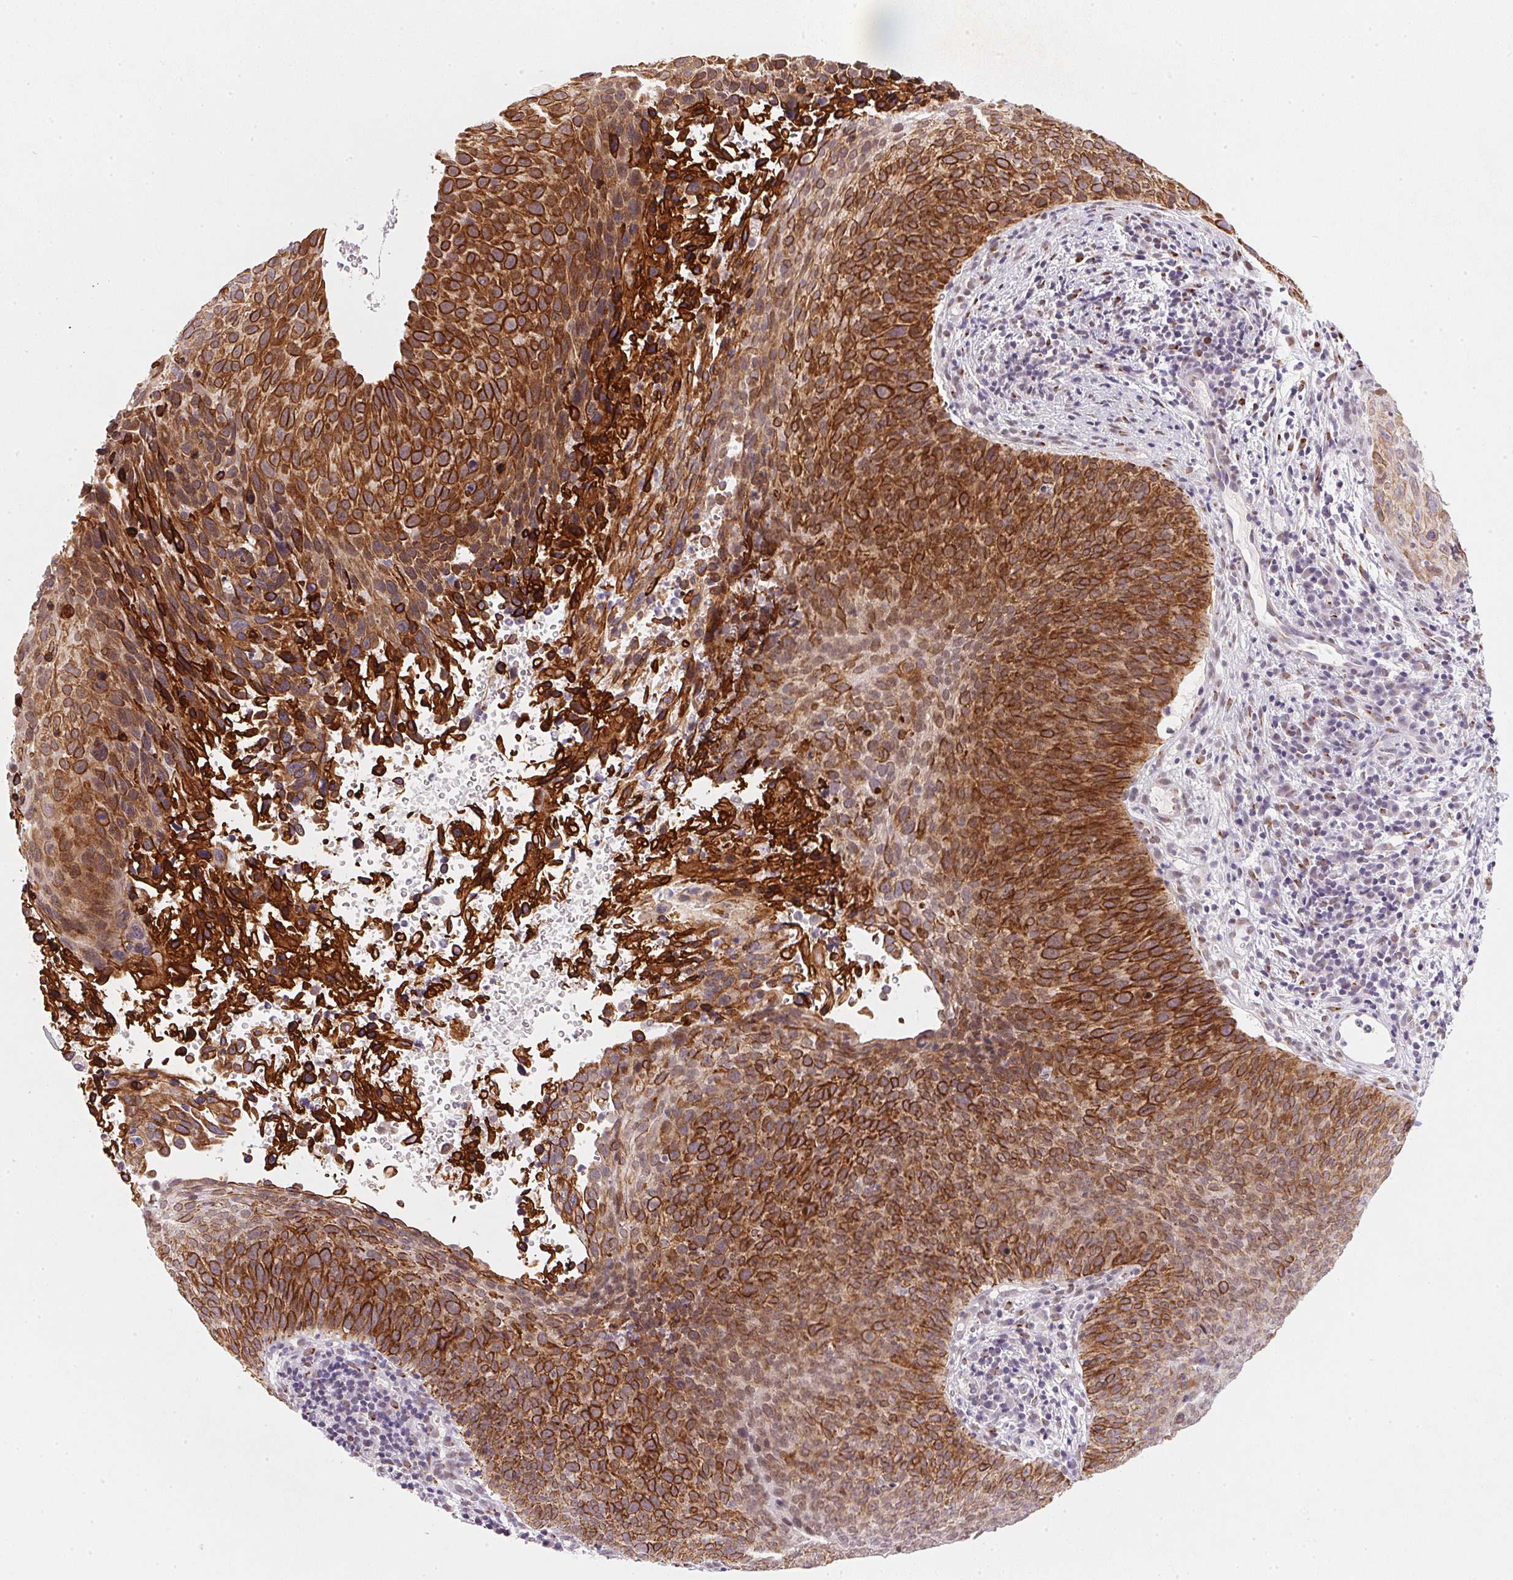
{"staining": {"intensity": "strong", "quantity": ">75%", "location": "cytoplasmic/membranous"}, "tissue": "cervical cancer", "cell_type": "Tumor cells", "image_type": "cancer", "snomed": [{"axis": "morphology", "description": "Squamous cell carcinoma, NOS"}, {"axis": "topography", "description": "Cervix"}], "caption": "Protein expression analysis of squamous cell carcinoma (cervical) displays strong cytoplasmic/membranous expression in approximately >75% of tumor cells.", "gene": "RAB22A", "patient": {"sex": "female", "age": 35}}